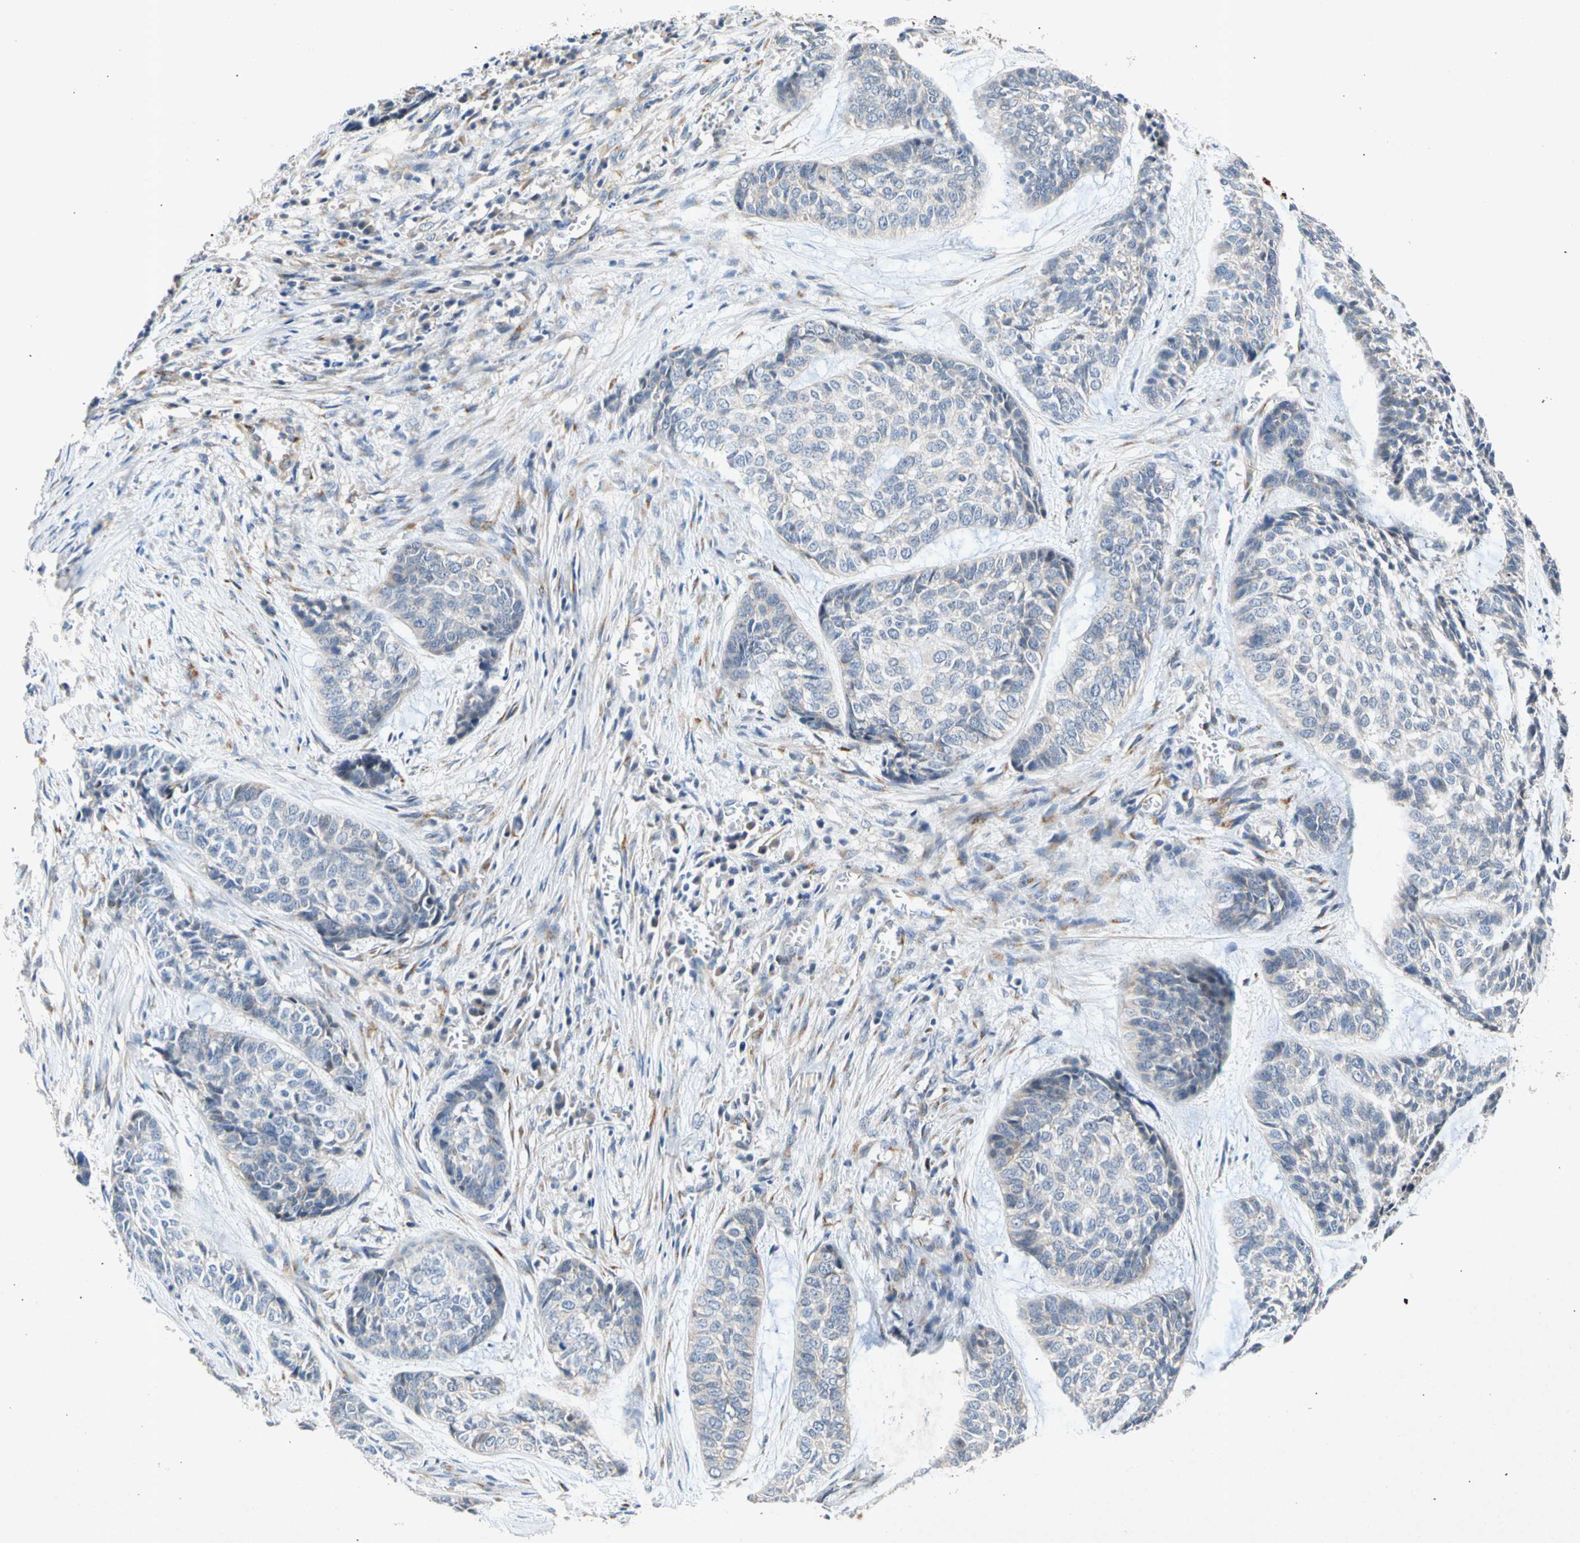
{"staining": {"intensity": "negative", "quantity": "none", "location": "none"}, "tissue": "skin cancer", "cell_type": "Tumor cells", "image_type": "cancer", "snomed": [{"axis": "morphology", "description": "Basal cell carcinoma"}, {"axis": "topography", "description": "Skin"}], "caption": "Immunohistochemistry (IHC) histopathology image of skin cancer stained for a protein (brown), which displays no staining in tumor cells.", "gene": "GASK1B", "patient": {"sex": "female", "age": 64}}